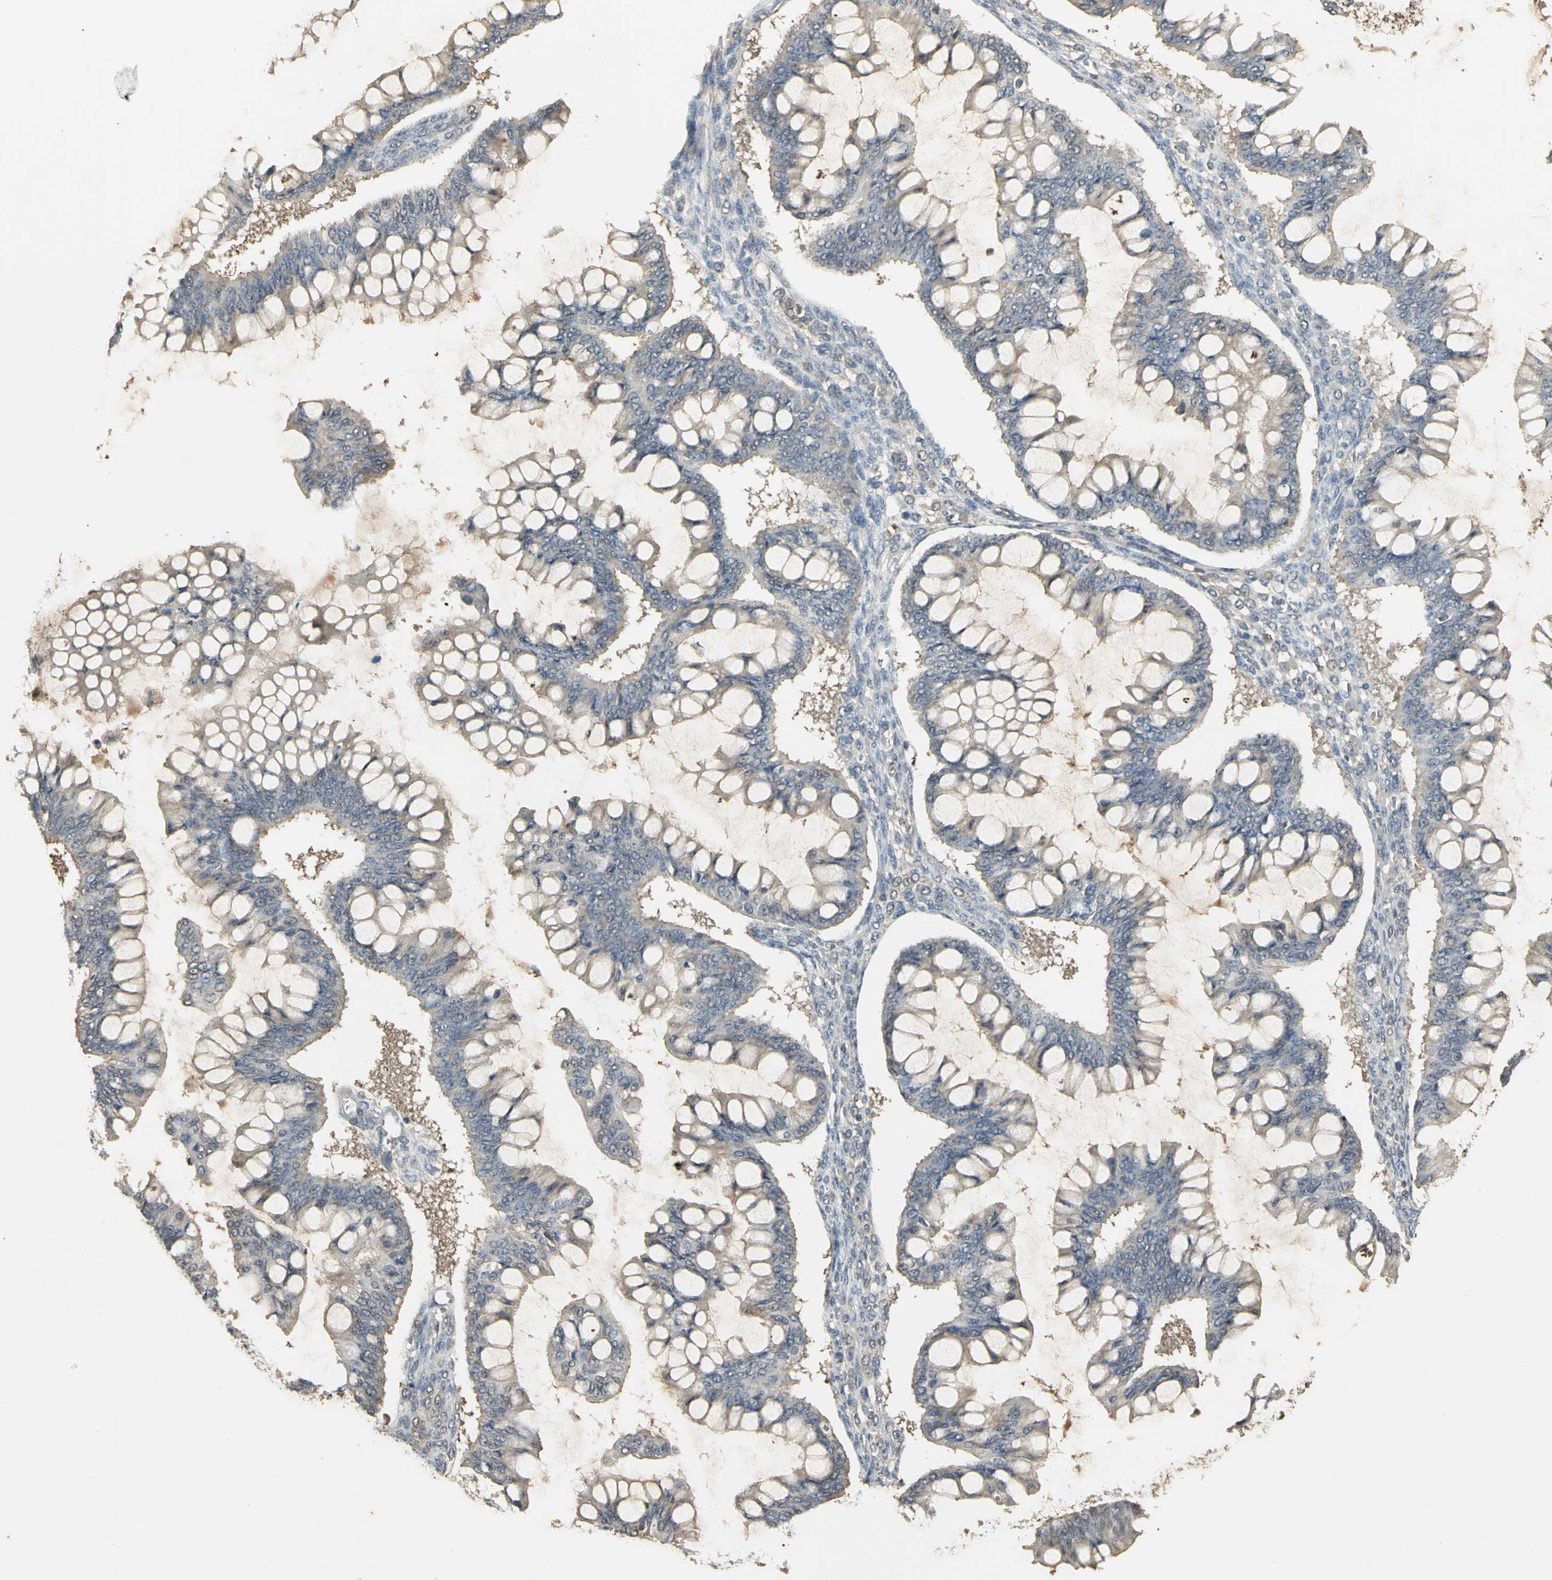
{"staining": {"intensity": "weak", "quantity": ">75%", "location": "cytoplasmic/membranous"}, "tissue": "ovarian cancer", "cell_type": "Tumor cells", "image_type": "cancer", "snomed": [{"axis": "morphology", "description": "Cystadenocarcinoma, mucinous, NOS"}, {"axis": "topography", "description": "Ovary"}], "caption": "Ovarian mucinous cystadenocarcinoma was stained to show a protein in brown. There is low levels of weak cytoplasmic/membranous expression in approximately >75% of tumor cells.", "gene": "PARK7", "patient": {"sex": "female", "age": 73}}